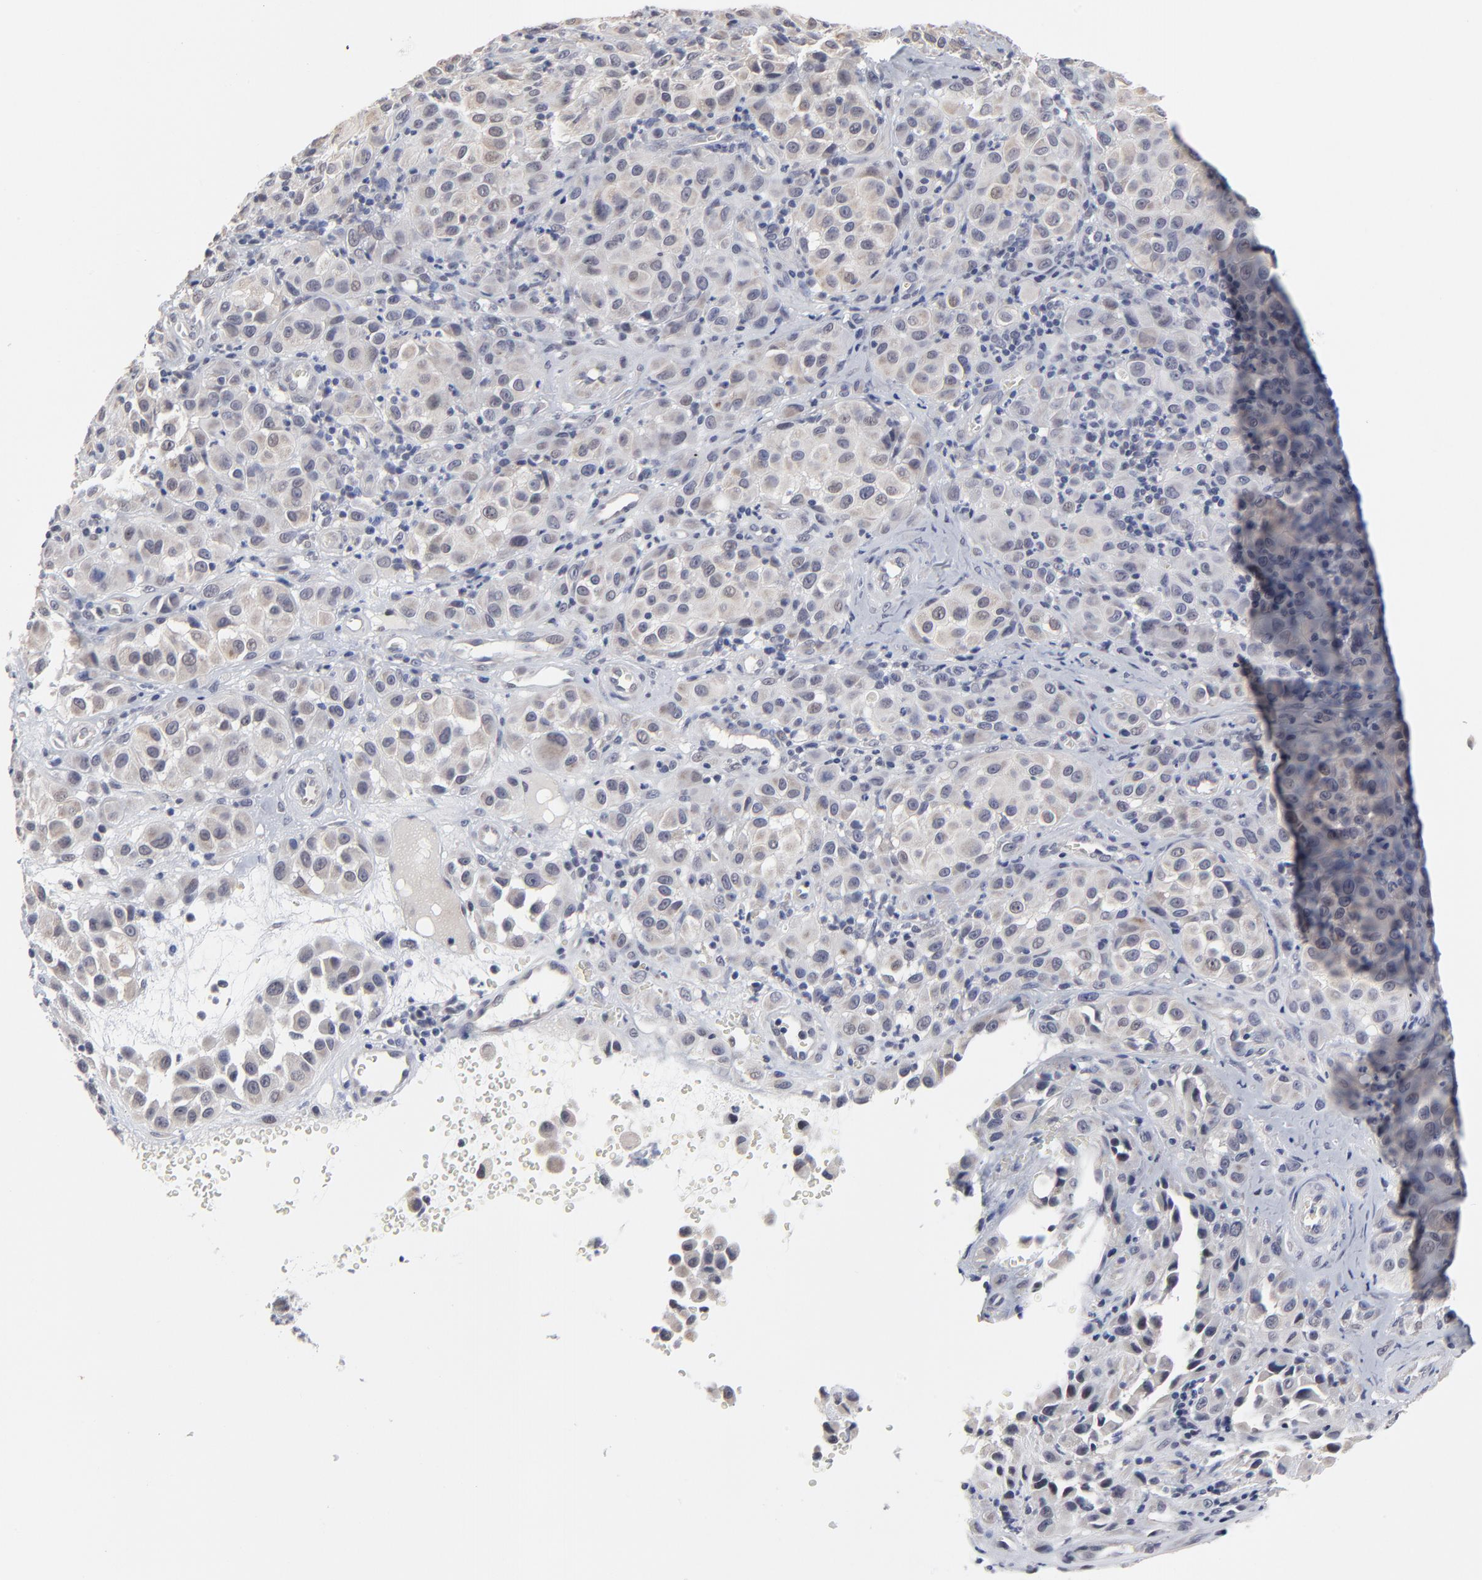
{"staining": {"intensity": "weak", "quantity": "<25%", "location": "cytoplasmic/membranous"}, "tissue": "melanoma", "cell_type": "Tumor cells", "image_type": "cancer", "snomed": [{"axis": "morphology", "description": "Malignant melanoma, NOS"}, {"axis": "topography", "description": "Skin"}], "caption": "Tumor cells are negative for protein expression in human malignant melanoma.", "gene": "MAGEA10", "patient": {"sex": "female", "age": 21}}